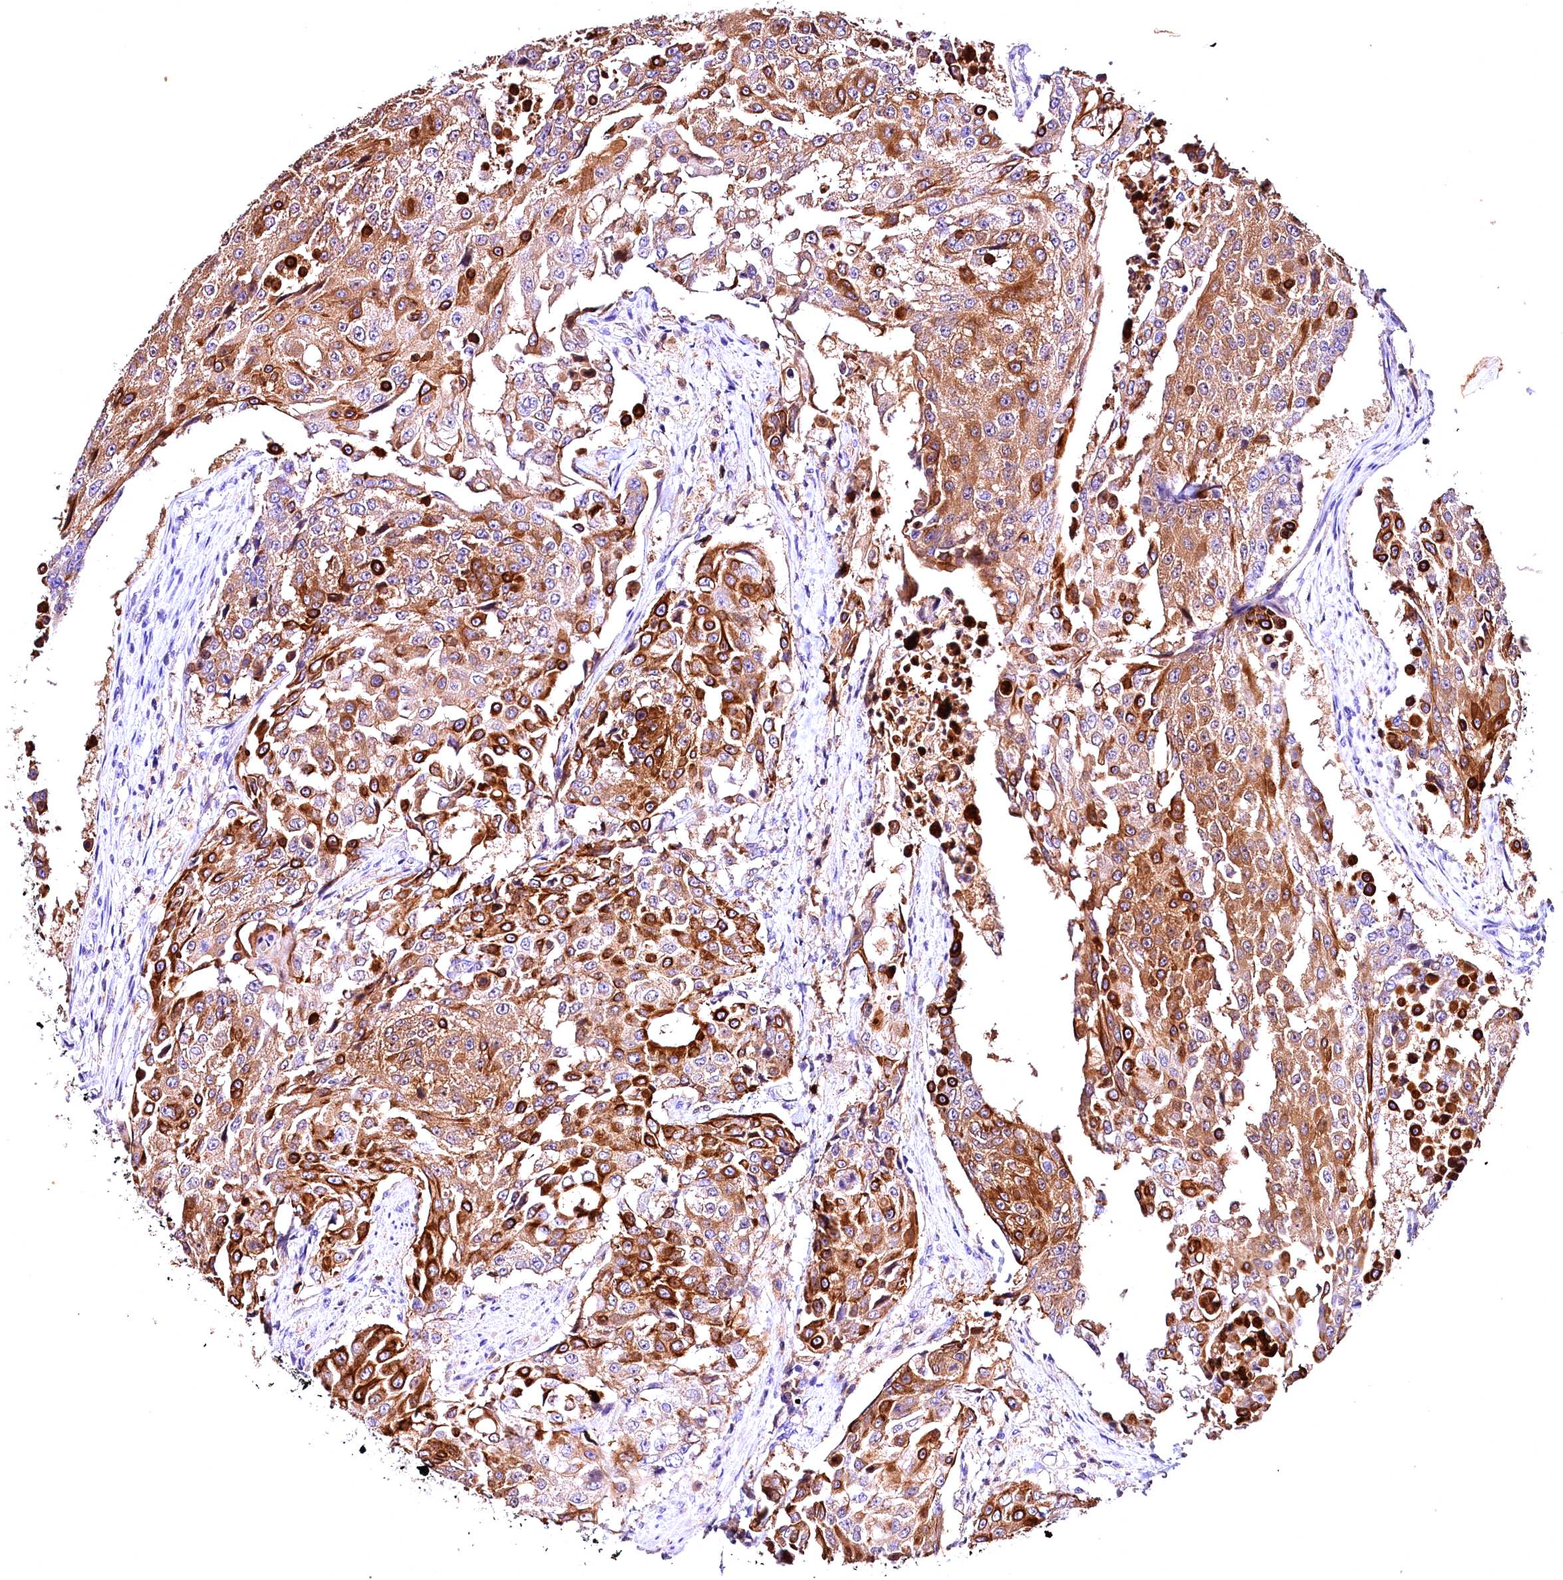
{"staining": {"intensity": "strong", "quantity": "25%-75%", "location": "cytoplasmic/membranous"}, "tissue": "urothelial cancer", "cell_type": "Tumor cells", "image_type": "cancer", "snomed": [{"axis": "morphology", "description": "Urothelial carcinoma, High grade"}, {"axis": "topography", "description": "Urinary bladder"}], "caption": "Strong cytoplasmic/membranous protein expression is present in approximately 25%-75% of tumor cells in urothelial cancer.", "gene": "ARMC6", "patient": {"sex": "female", "age": 63}}